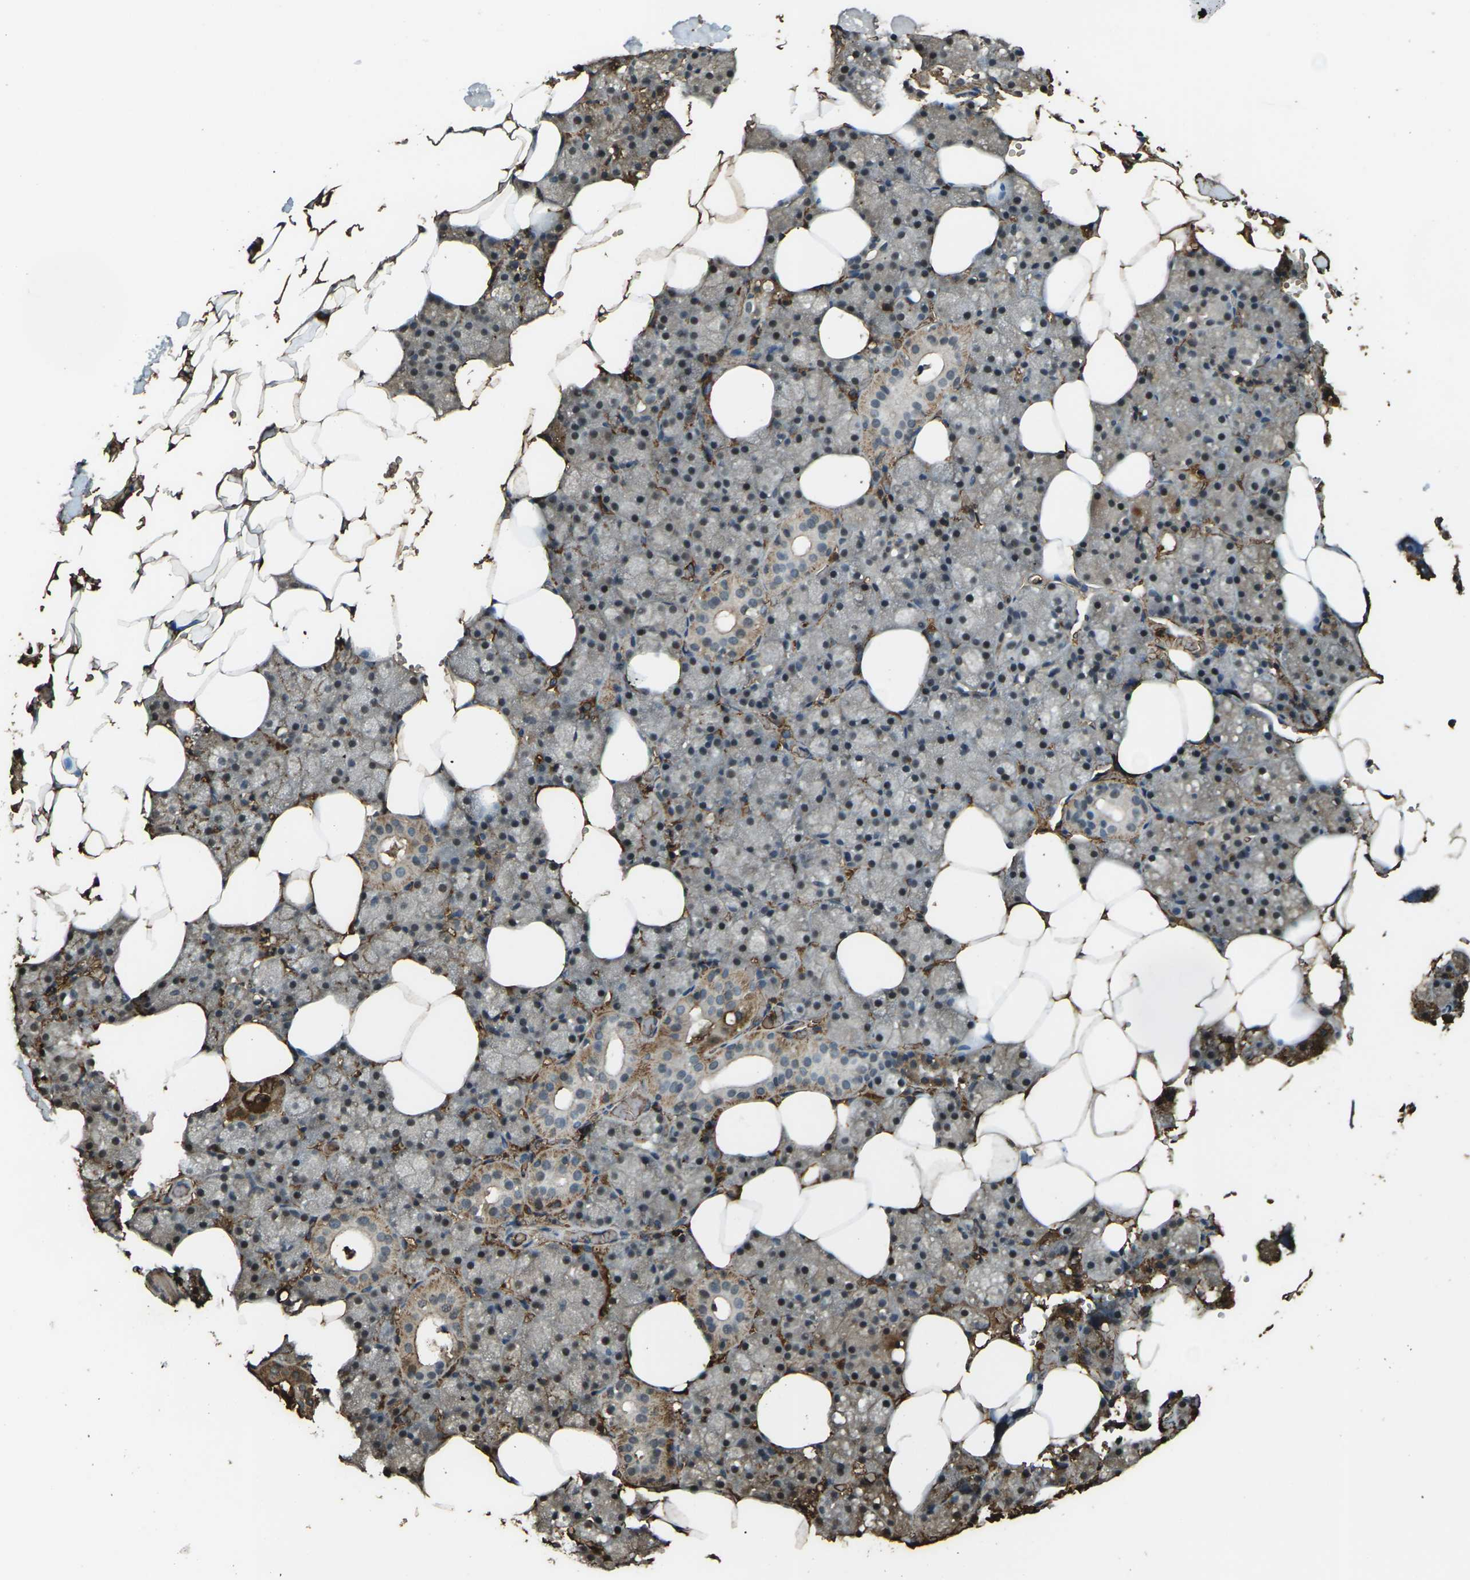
{"staining": {"intensity": "moderate", "quantity": "25%-75%", "location": "cytoplasmic/membranous"}, "tissue": "salivary gland", "cell_type": "Glandular cells", "image_type": "normal", "snomed": [{"axis": "morphology", "description": "Normal tissue, NOS"}, {"axis": "topography", "description": "Salivary gland"}], "caption": "Immunohistochemical staining of benign human salivary gland displays medium levels of moderate cytoplasmic/membranous positivity in approximately 25%-75% of glandular cells. Immunohistochemistry stains the protein in brown and the nuclei are stained blue.", "gene": "CYP1B1", "patient": {"sex": "male", "age": 62}}